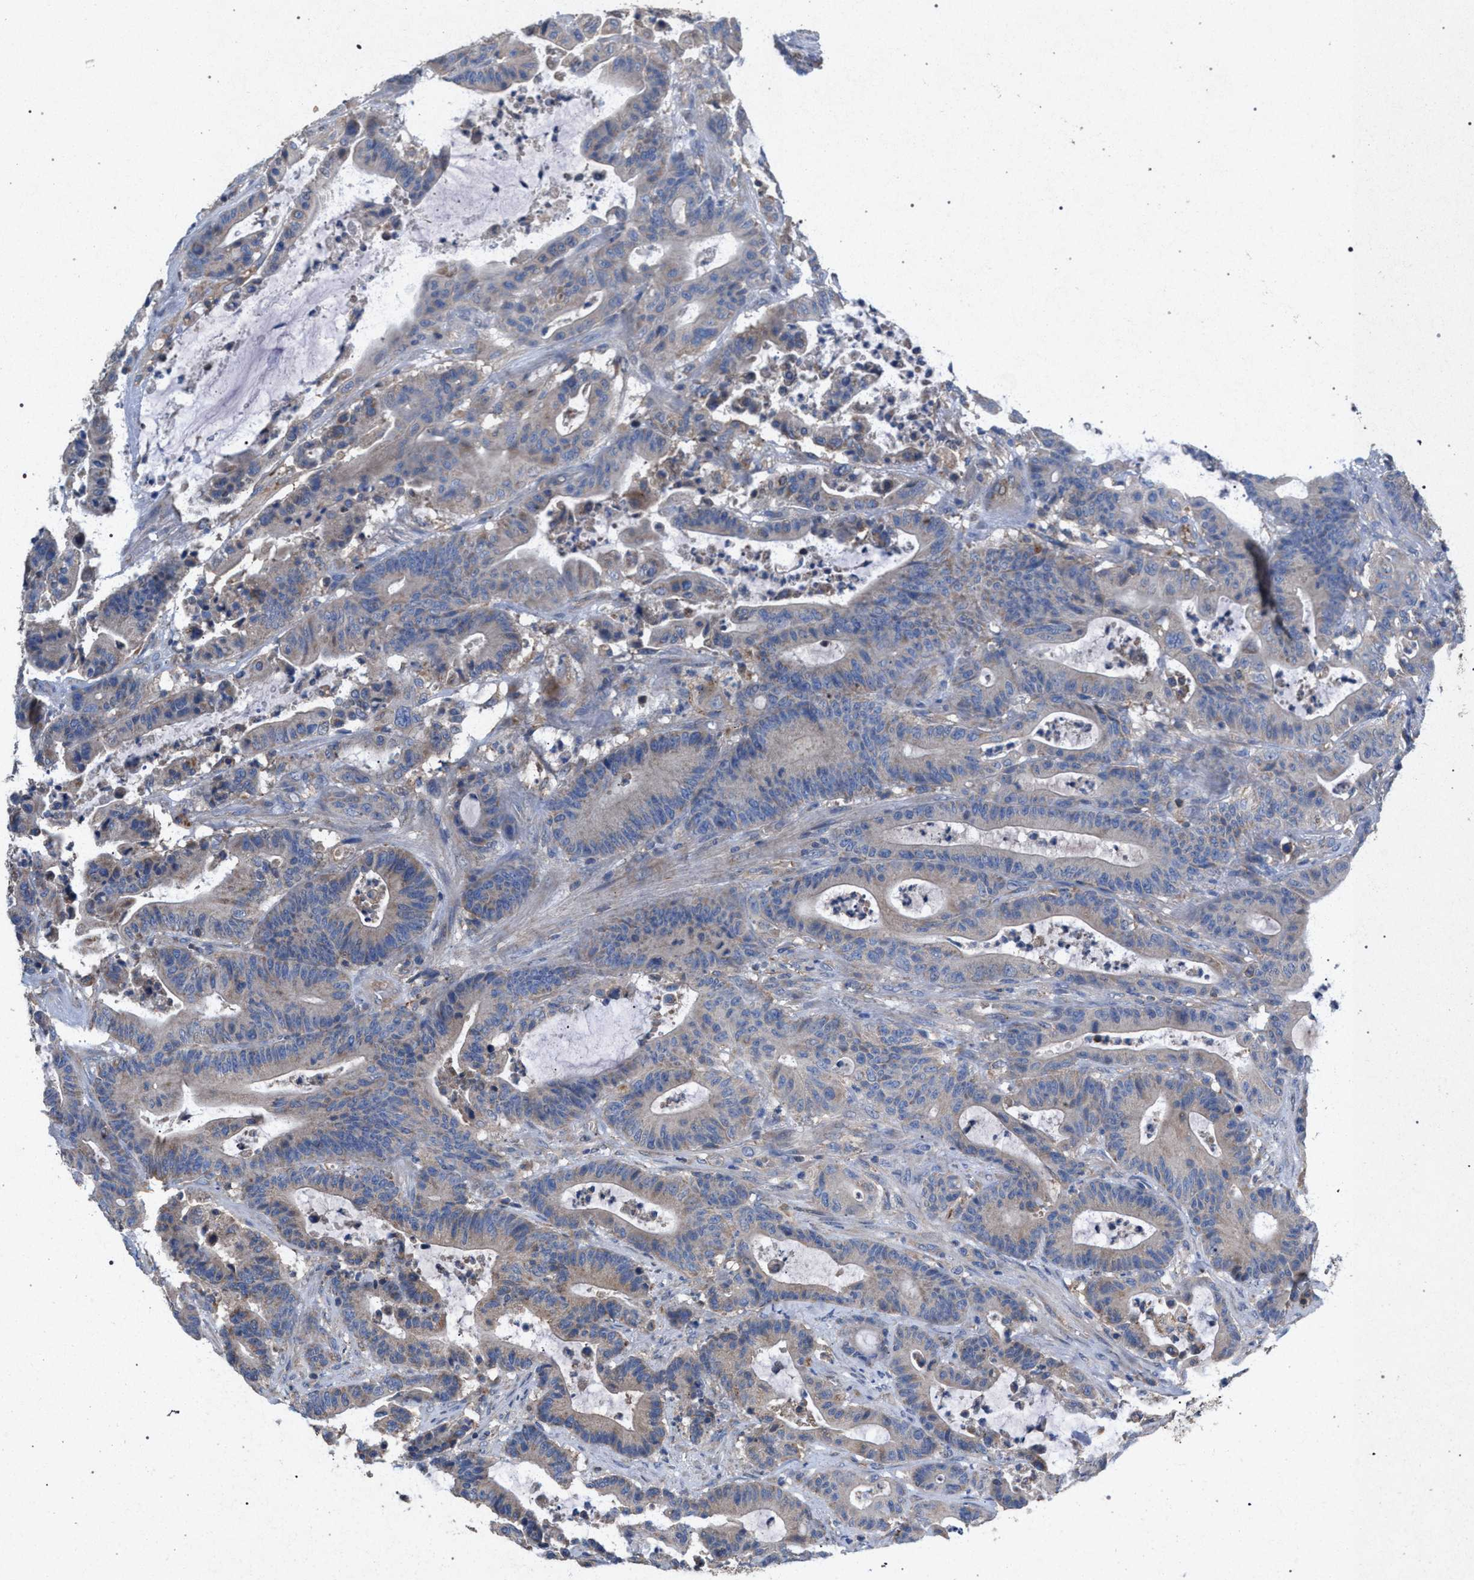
{"staining": {"intensity": "negative", "quantity": "none", "location": "none"}, "tissue": "colorectal cancer", "cell_type": "Tumor cells", "image_type": "cancer", "snomed": [{"axis": "morphology", "description": "Adenocarcinoma, NOS"}, {"axis": "topography", "description": "Colon"}], "caption": "This photomicrograph is of colorectal cancer stained with immunohistochemistry (IHC) to label a protein in brown with the nuclei are counter-stained blue. There is no staining in tumor cells. (Stains: DAB immunohistochemistry (IHC) with hematoxylin counter stain, Microscopy: brightfield microscopy at high magnification).", "gene": "VPS13A", "patient": {"sex": "female", "age": 84}}